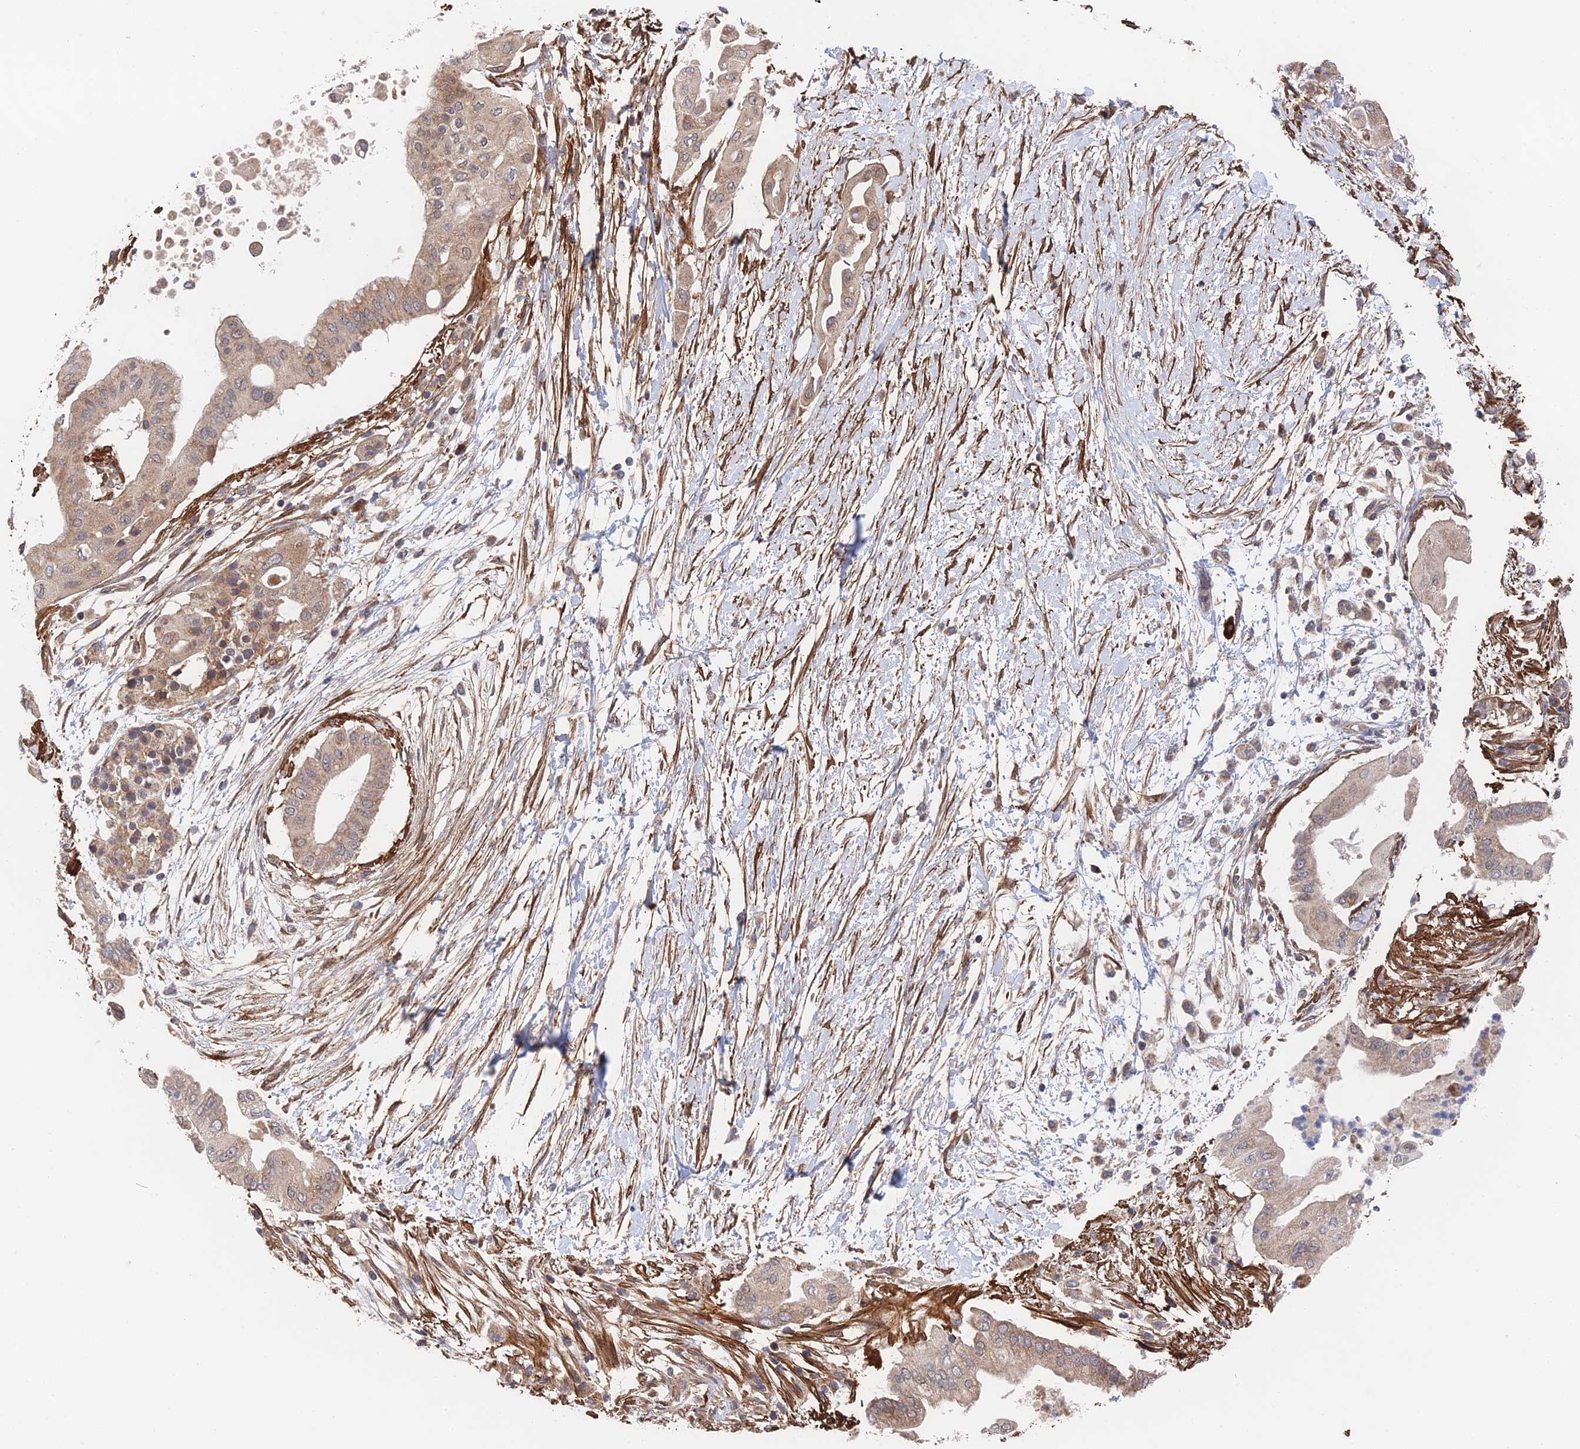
{"staining": {"intensity": "moderate", "quantity": ">75%", "location": "cytoplasmic/membranous"}, "tissue": "pancreatic cancer", "cell_type": "Tumor cells", "image_type": "cancer", "snomed": [{"axis": "morphology", "description": "Adenocarcinoma, NOS"}, {"axis": "topography", "description": "Pancreas"}], "caption": "A brown stain highlights moderate cytoplasmic/membranous expression of a protein in human pancreatic cancer (adenocarcinoma) tumor cells.", "gene": "ZNF320", "patient": {"sex": "male", "age": 68}}